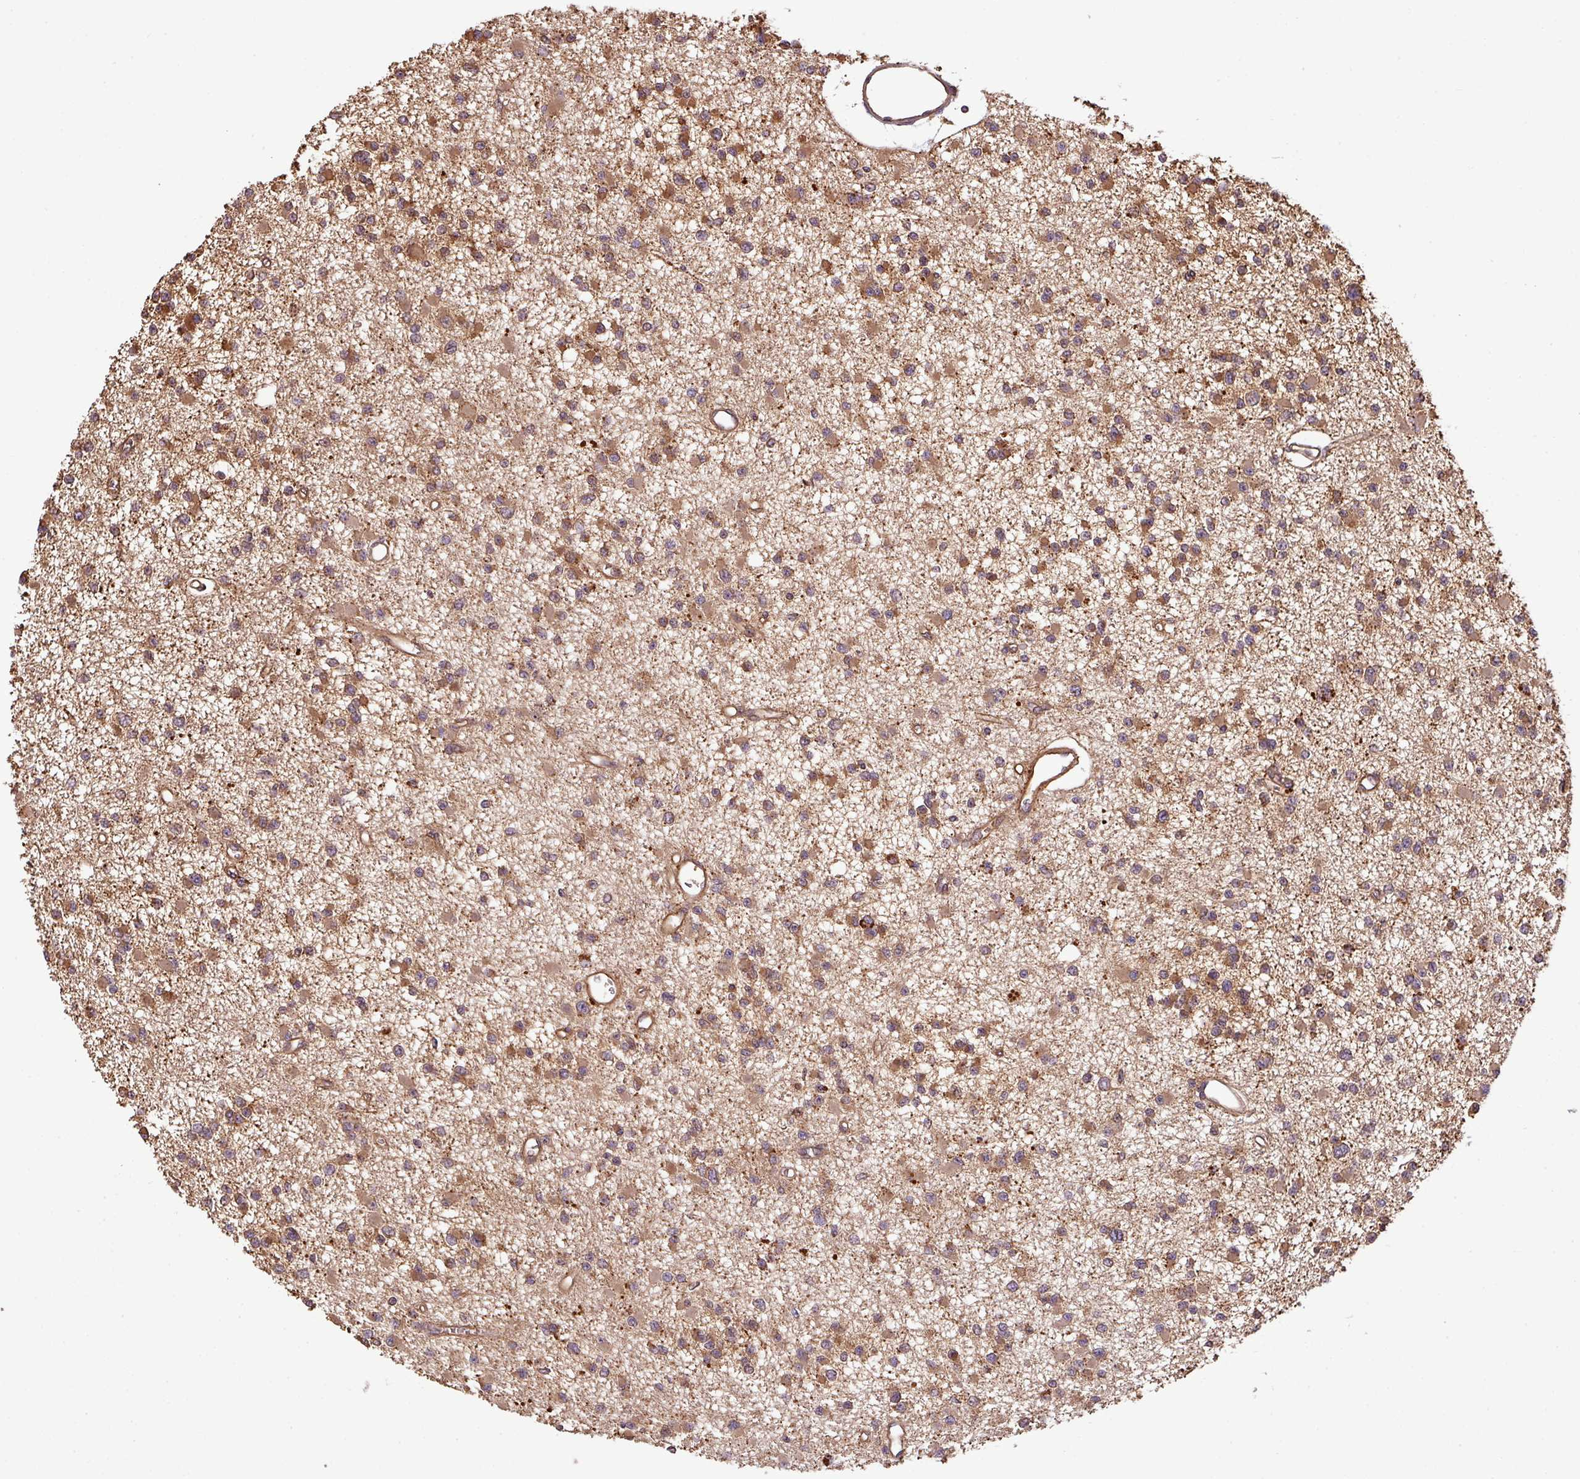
{"staining": {"intensity": "moderate", "quantity": ">75%", "location": "cytoplasmic/membranous"}, "tissue": "glioma", "cell_type": "Tumor cells", "image_type": "cancer", "snomed": [{"axis": "morphology", "description": "Glioma, malignant, Low grade"}, {"axis": "topography", "description": "Brain"}], "caption": "Malignant glioma (low-grade) was stained to show a protein in brown. There is medium levels of moderate cytoplasmic/membranous positivity in approximately >75% of tumor cells. Using DAB (brown) and hematoxylin (blue) stains, captured at high magnification using brightfield microscopy.", "gene": "VENTX", "patient": {"sex": "female", "age": 22}}